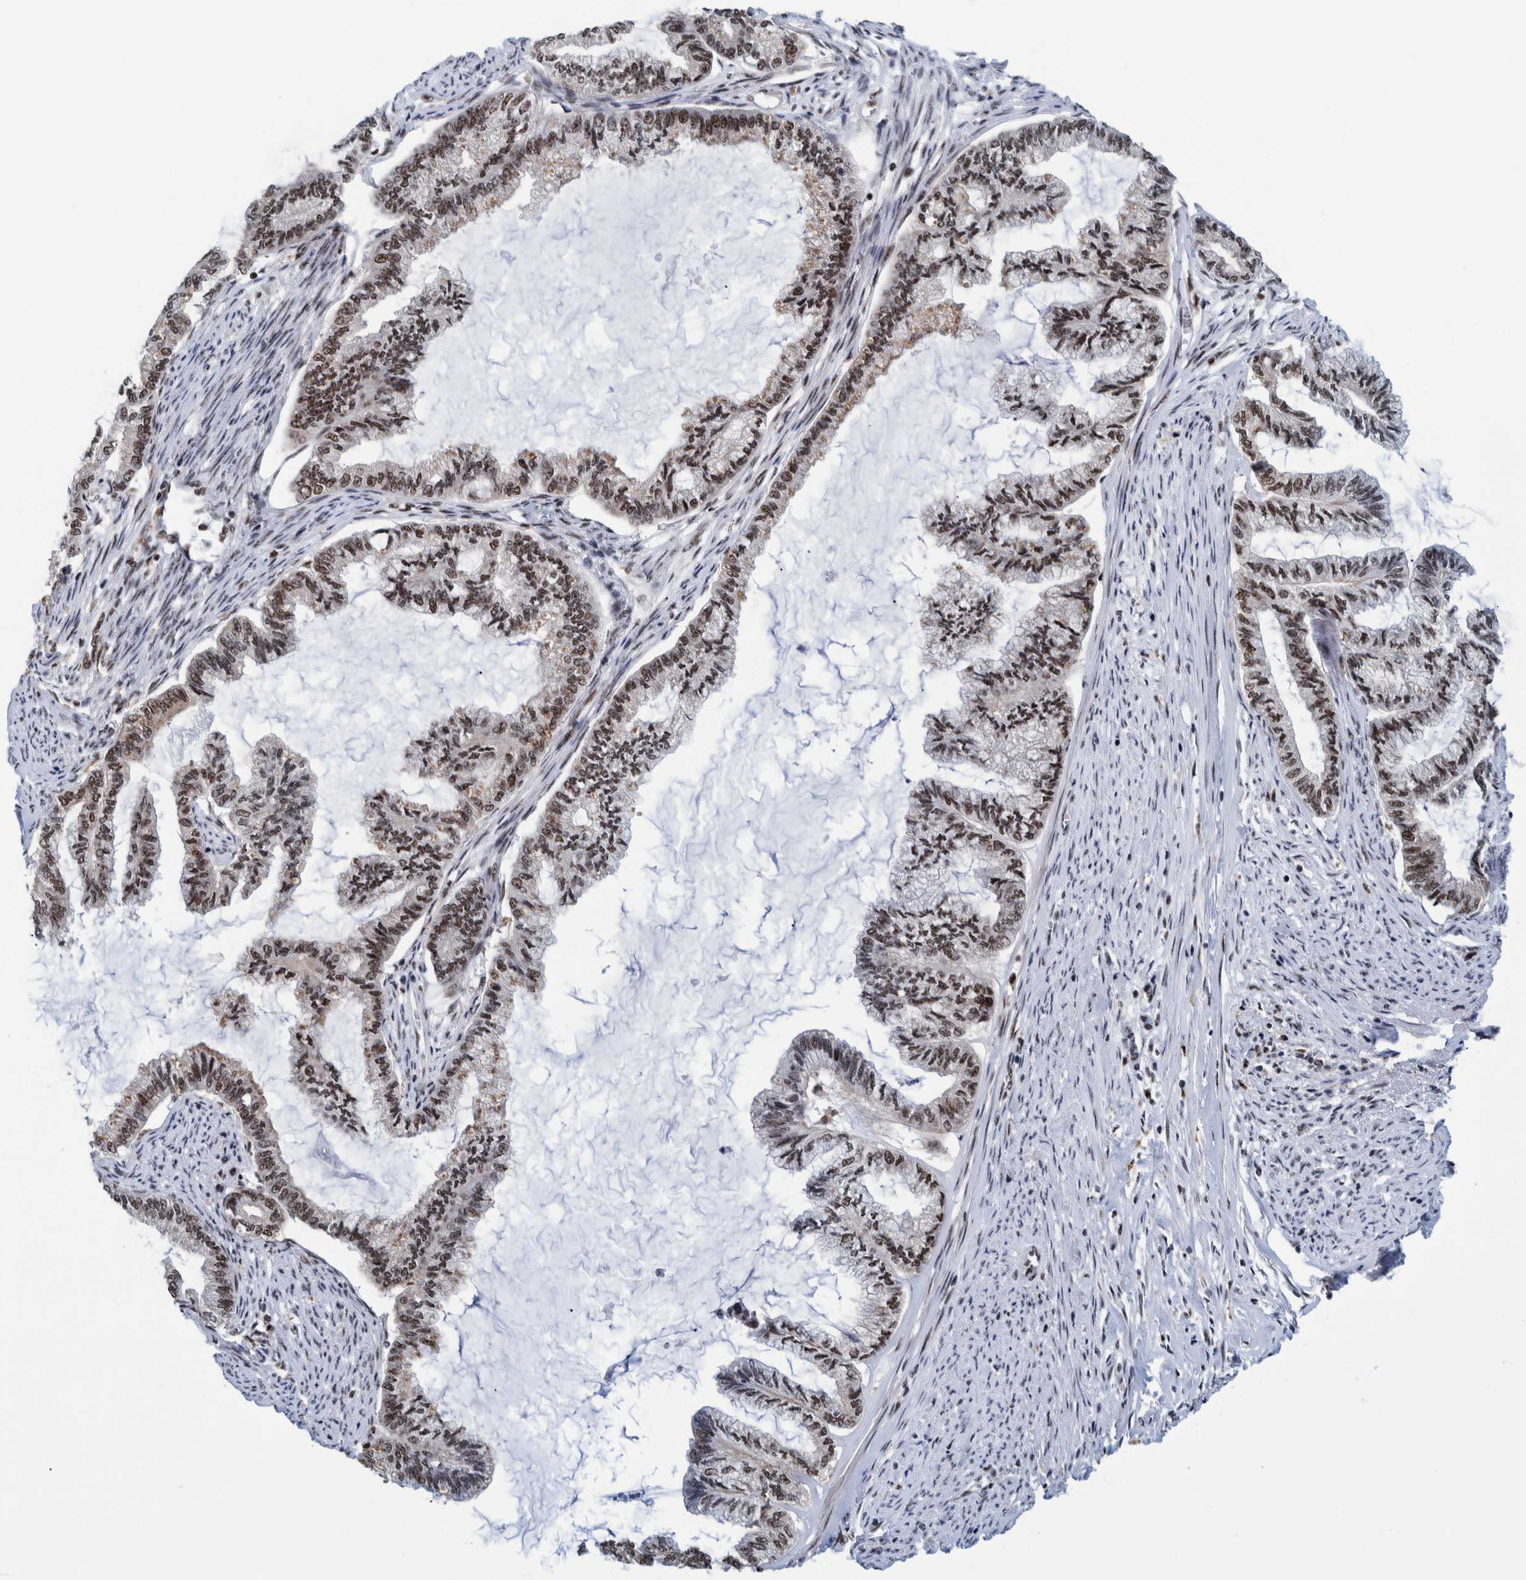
{"staining": {"intensity": "moderate", "quantity": ">75%", "location": "nuclear"}, "tissue": "endometrial cancer", "cell_type": "Tumor cells", "image_type": "cancer", "snomed": [{"axis": "morphology", "description": "Adenocarcinoma, NOS"}, {"axis": "topography", "description": "Endometrium"}], "caption": "Protein expression analysis of human adenocarcinoma (endometrial) reveals moderate nuclear positivity in approximately >75% of tumor cells.", "gene": "EFTUD2", "patient": {"sex": "female", "age": 86}}